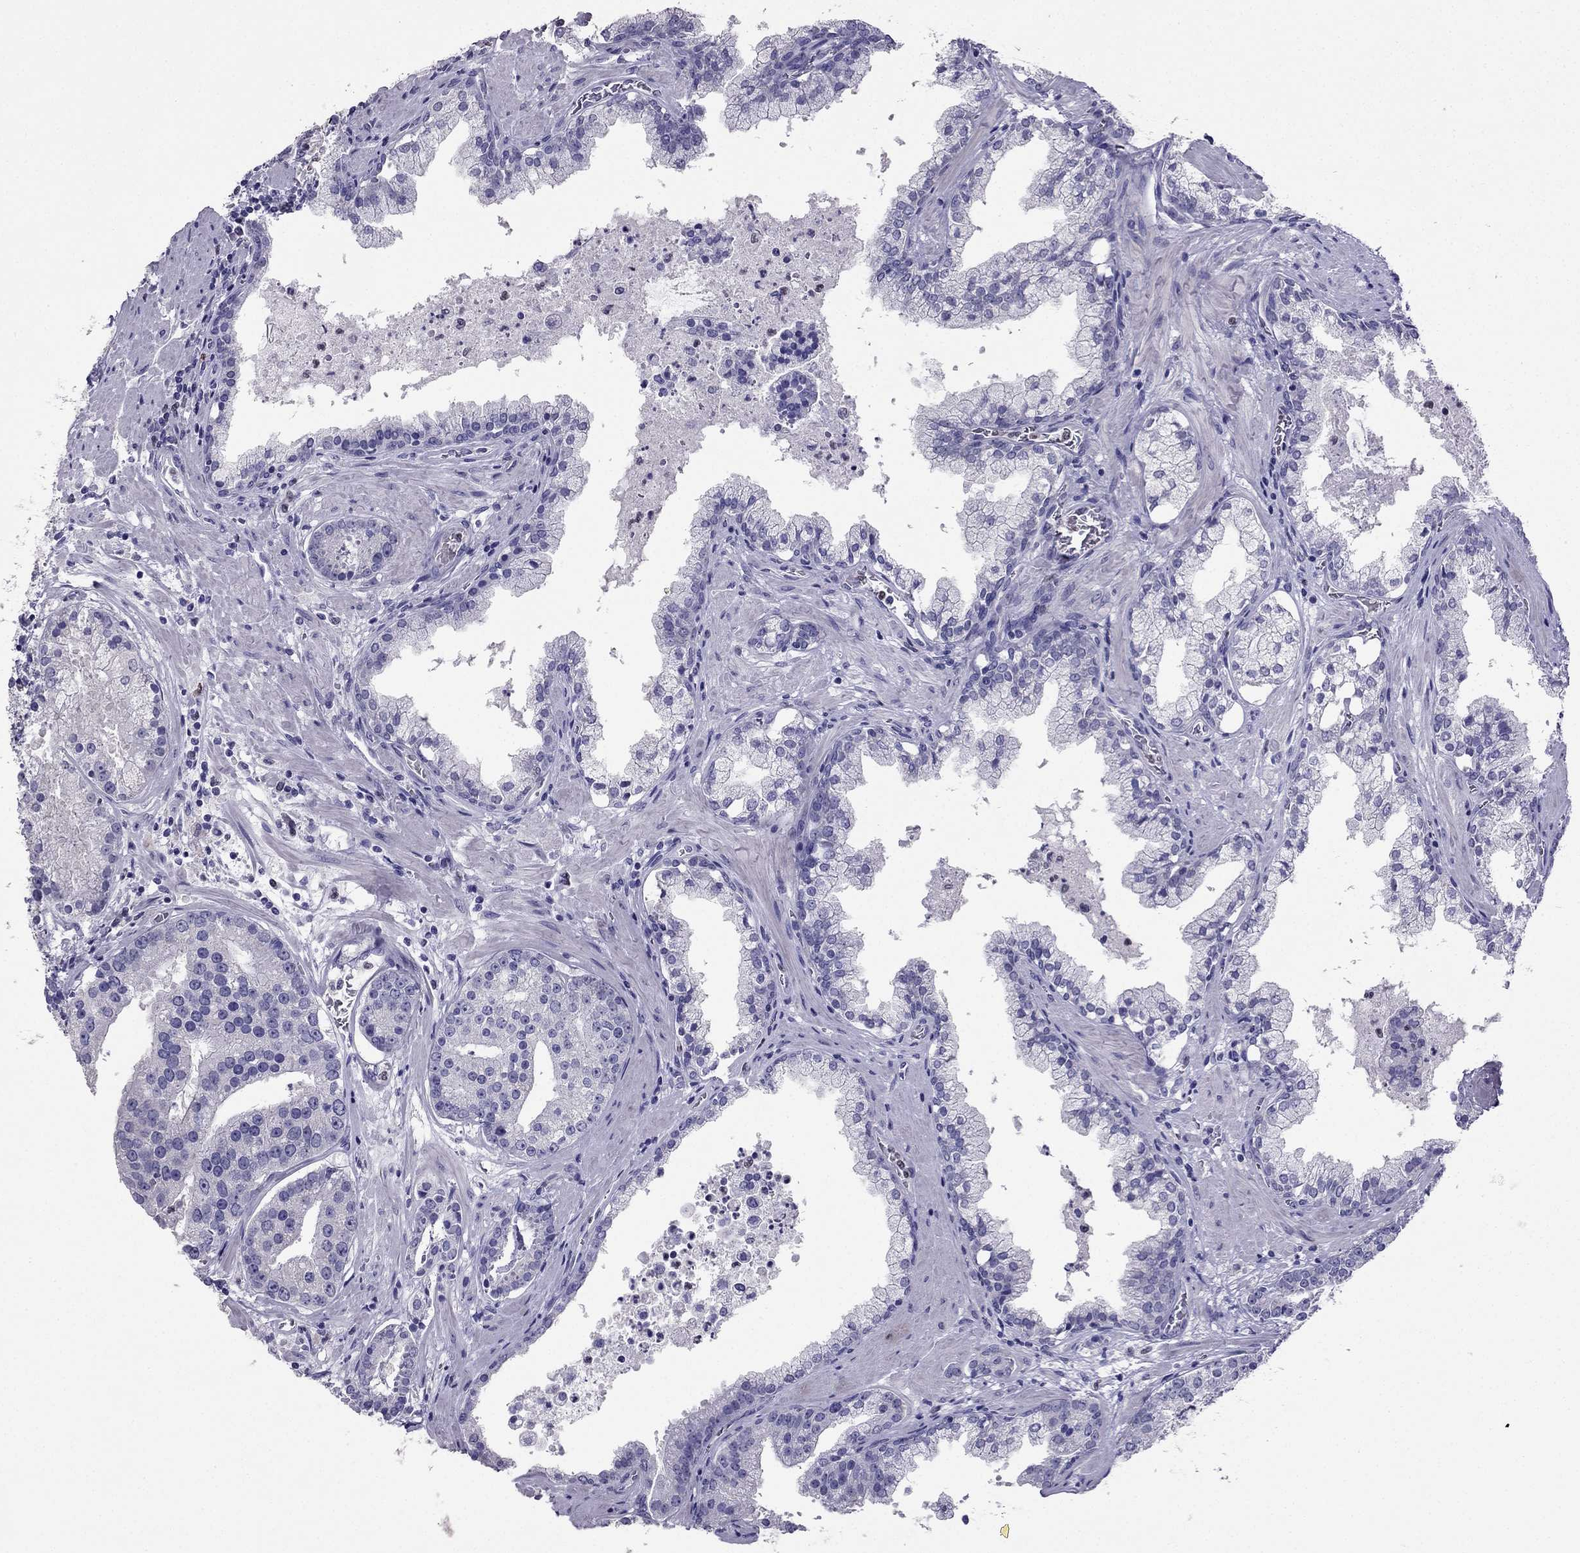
{"staining": {"intensity": "negative", "quantity": "none", "location": "none"}, "tissue": "prostate cancer", "cell_type": "Tumor cells", "image_type": "cancer", "snomed": [{"axis": "morphology", "description": "Adenocarcinoma, NOS"}, {"axis": "topography", "description": "Prostate and seminal vesicle, NOS"}, {"axis": "topography", "description": "Prostate"}], "caption": "Image shows no protein expression in tumor cells of prostate adenocarcinoma tissue.", "gene": "ARID3A", "patient": {"sex": "male", "age": 44}}